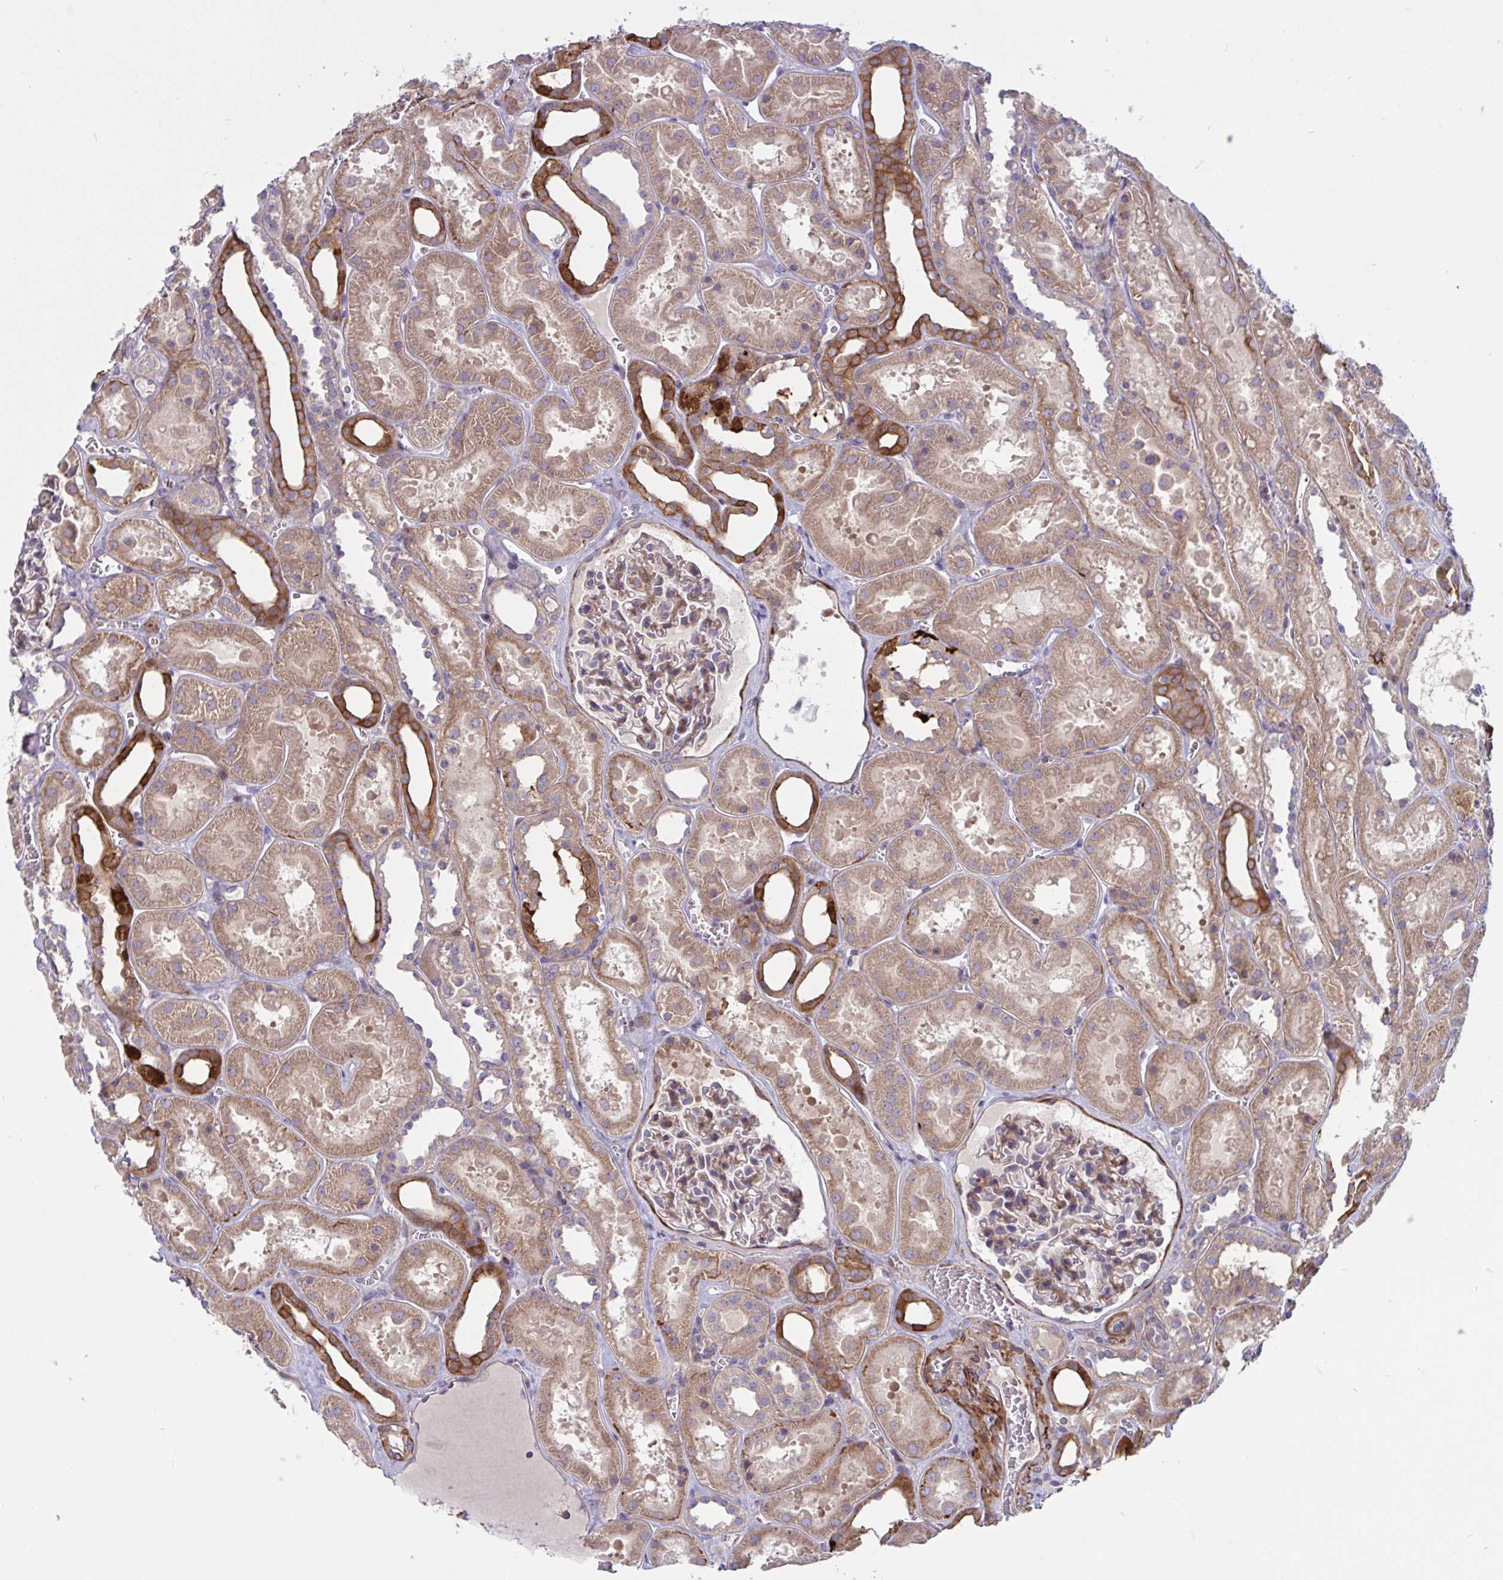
{"staining": {"intensity": "weak", "quantity": ">75%", "location": "cytoplasmic/membranous"}, "tissue": "kidney", "cell_type": "Cells in glomeruli", "image_type": "normal", "snomed": [{"axis": "morphology", "description": "Normal tissue, NOS"}, {"axis": "topography", "description": "Kidney"}], "caption": "Cells in glomeruli show weak cytoplasmic/membranous expression in approximately >75% of cells in benign kidney.", "gene": "TANK", "patient": {"sex": "female", "age": 41}}